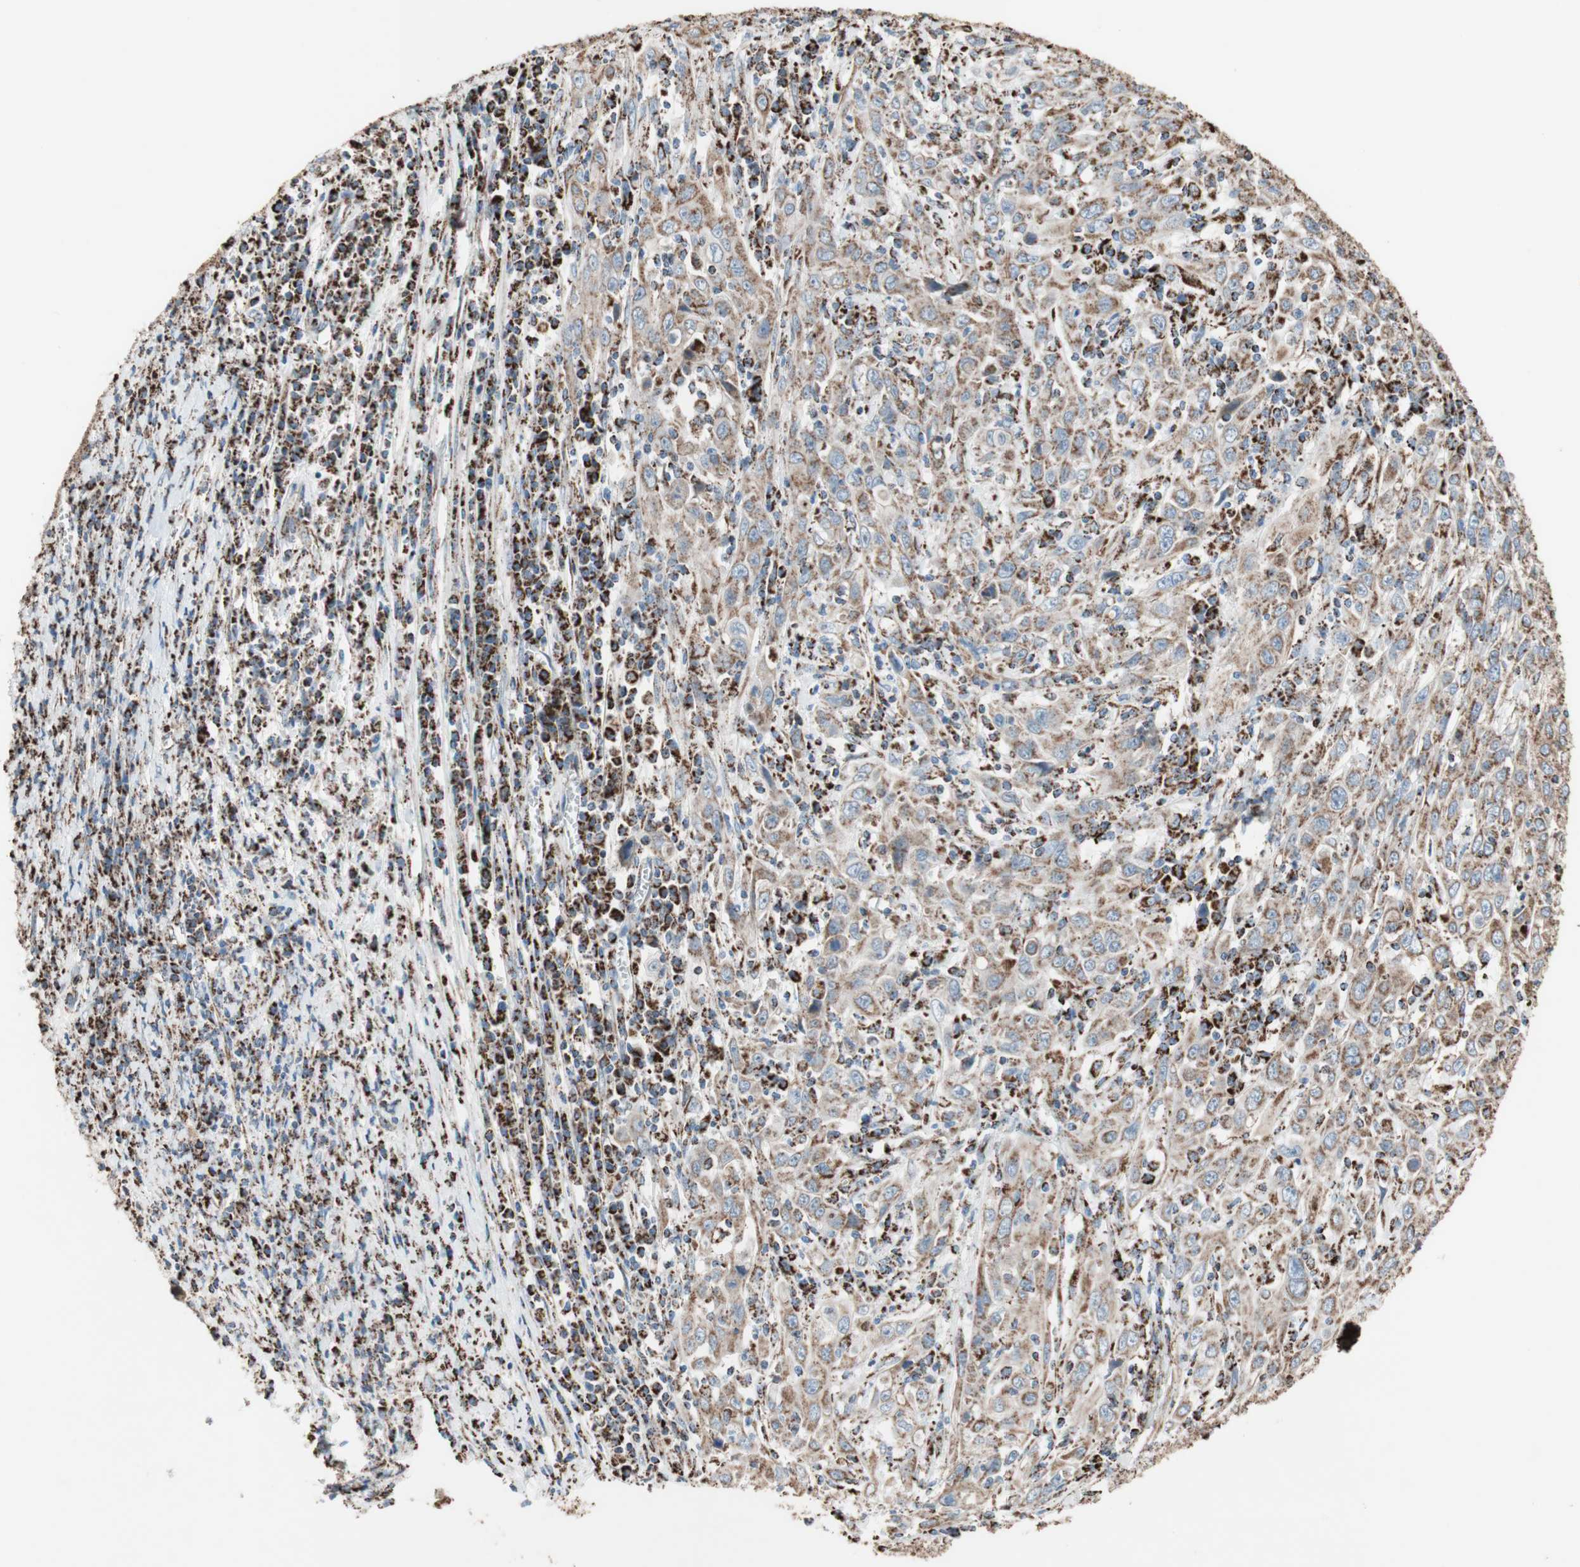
{"staining": {"intensity": "moderate", "quantity": ">75%", "location": "cytoplasmic/membranous"}, "tissue": "cervical cancer", "cell_type": "Tumor cells", "image_type": "cancer", "snomed": [{"axis": "morphology", "description": "Squamous cell carcinoma, NOS"}, {"axis": "topography", "description": "Cervix"}], "caption": "The micrograph reveals staining of squamous cell carcinoma (cervical), revealing moderate cytoplasmic/membranous protein positivity (brown color) within tumor cells.", "gene": "PCSK4", "patient": {"sex": "female", "age": 46}}